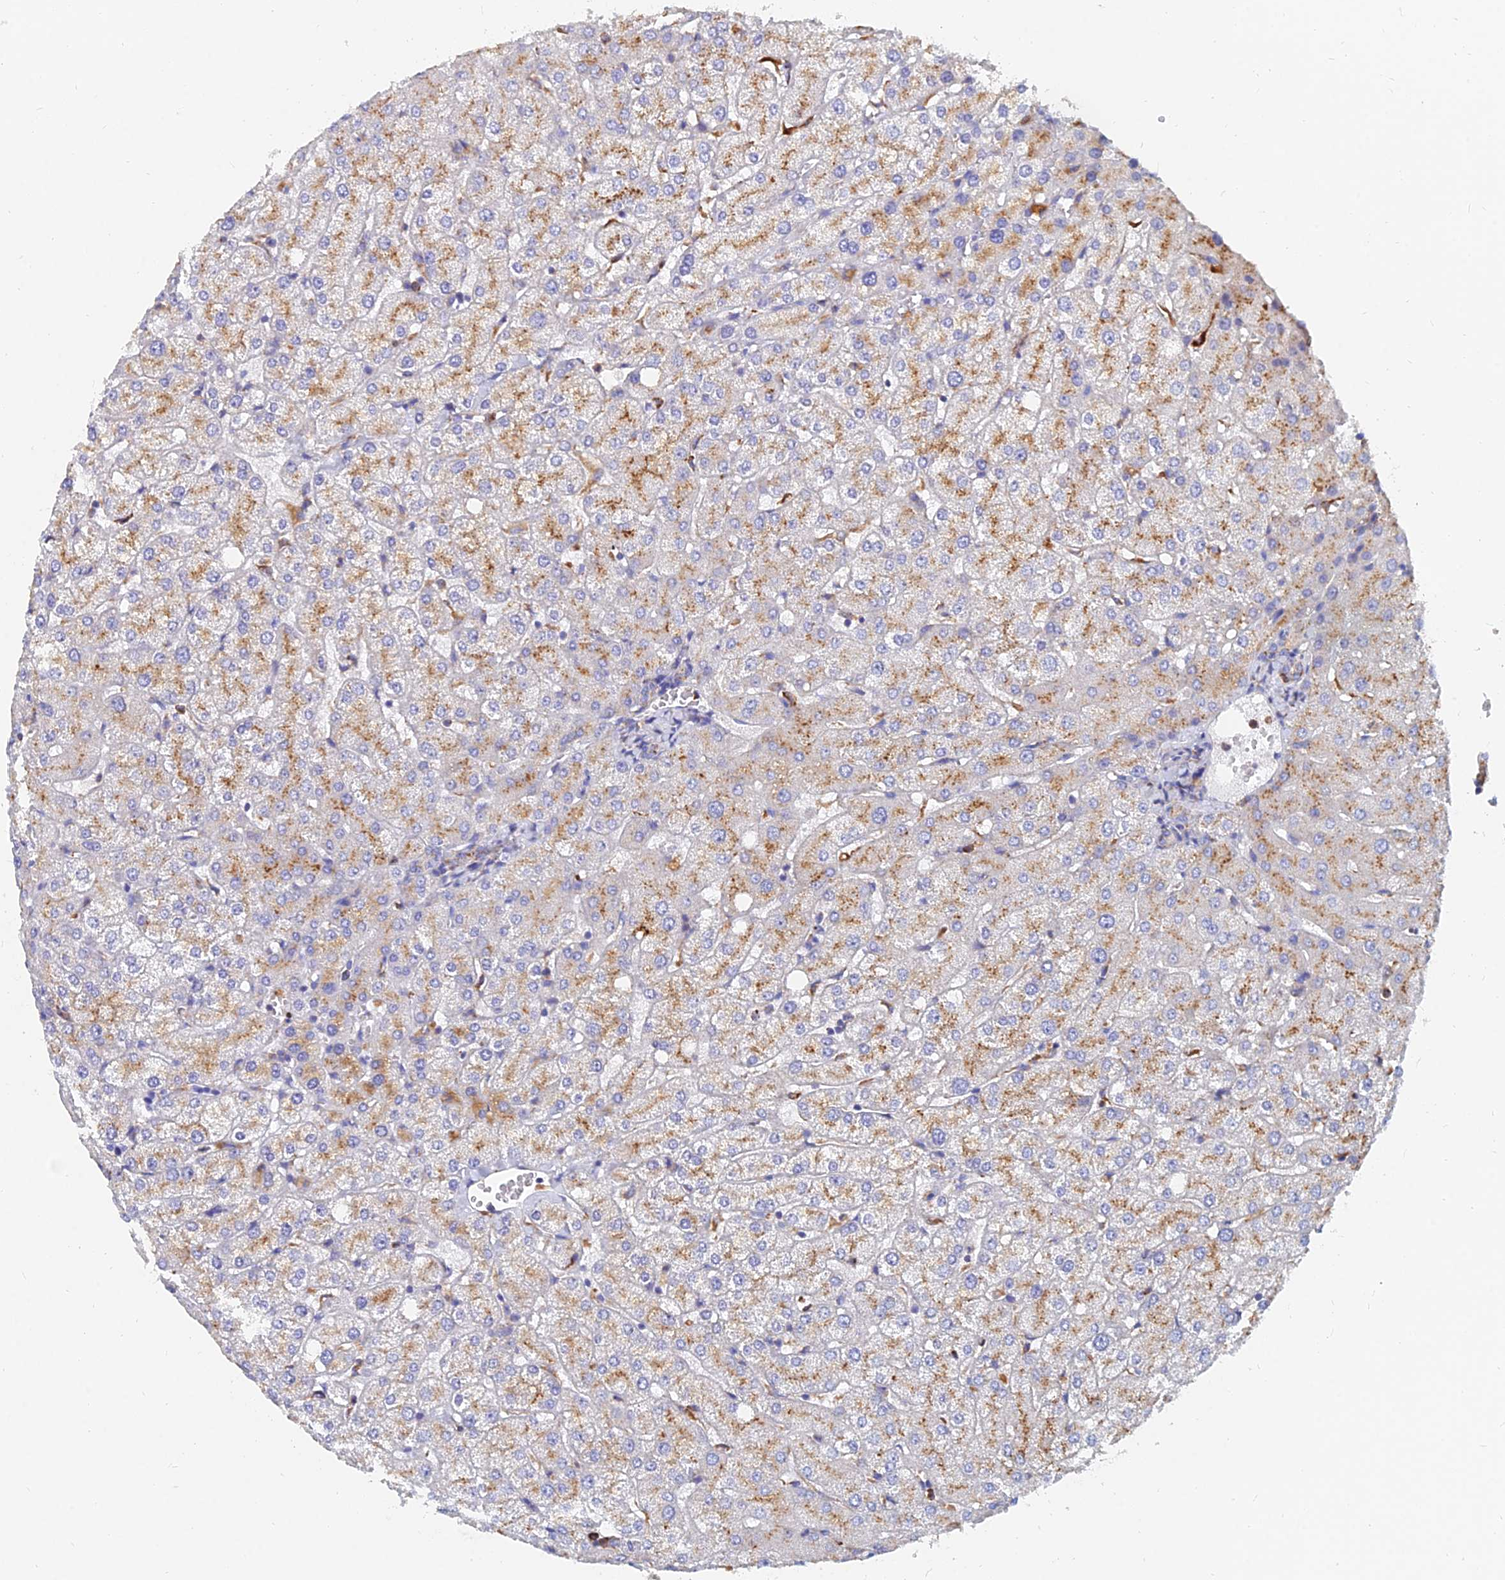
{"staining": {"intensity": "negative", "quantity": "none", "location": "none"}, "tissue": "liver", "cell_type": "Cholangiocytes", "image_type": "normal", "snomed": [{"axis": "morphology", "description": "Normal tissue, NOS"}, {"axis": "topography", "description": "Liver"}], "caption": "High power microscopy photomicrograph of an immunohistochemistry (IHC) image of normal liver, revealing no significant positivity in cholangiocytes.", "gene": "SPNS1", "patient": {"sex": "female", "age": 54}}